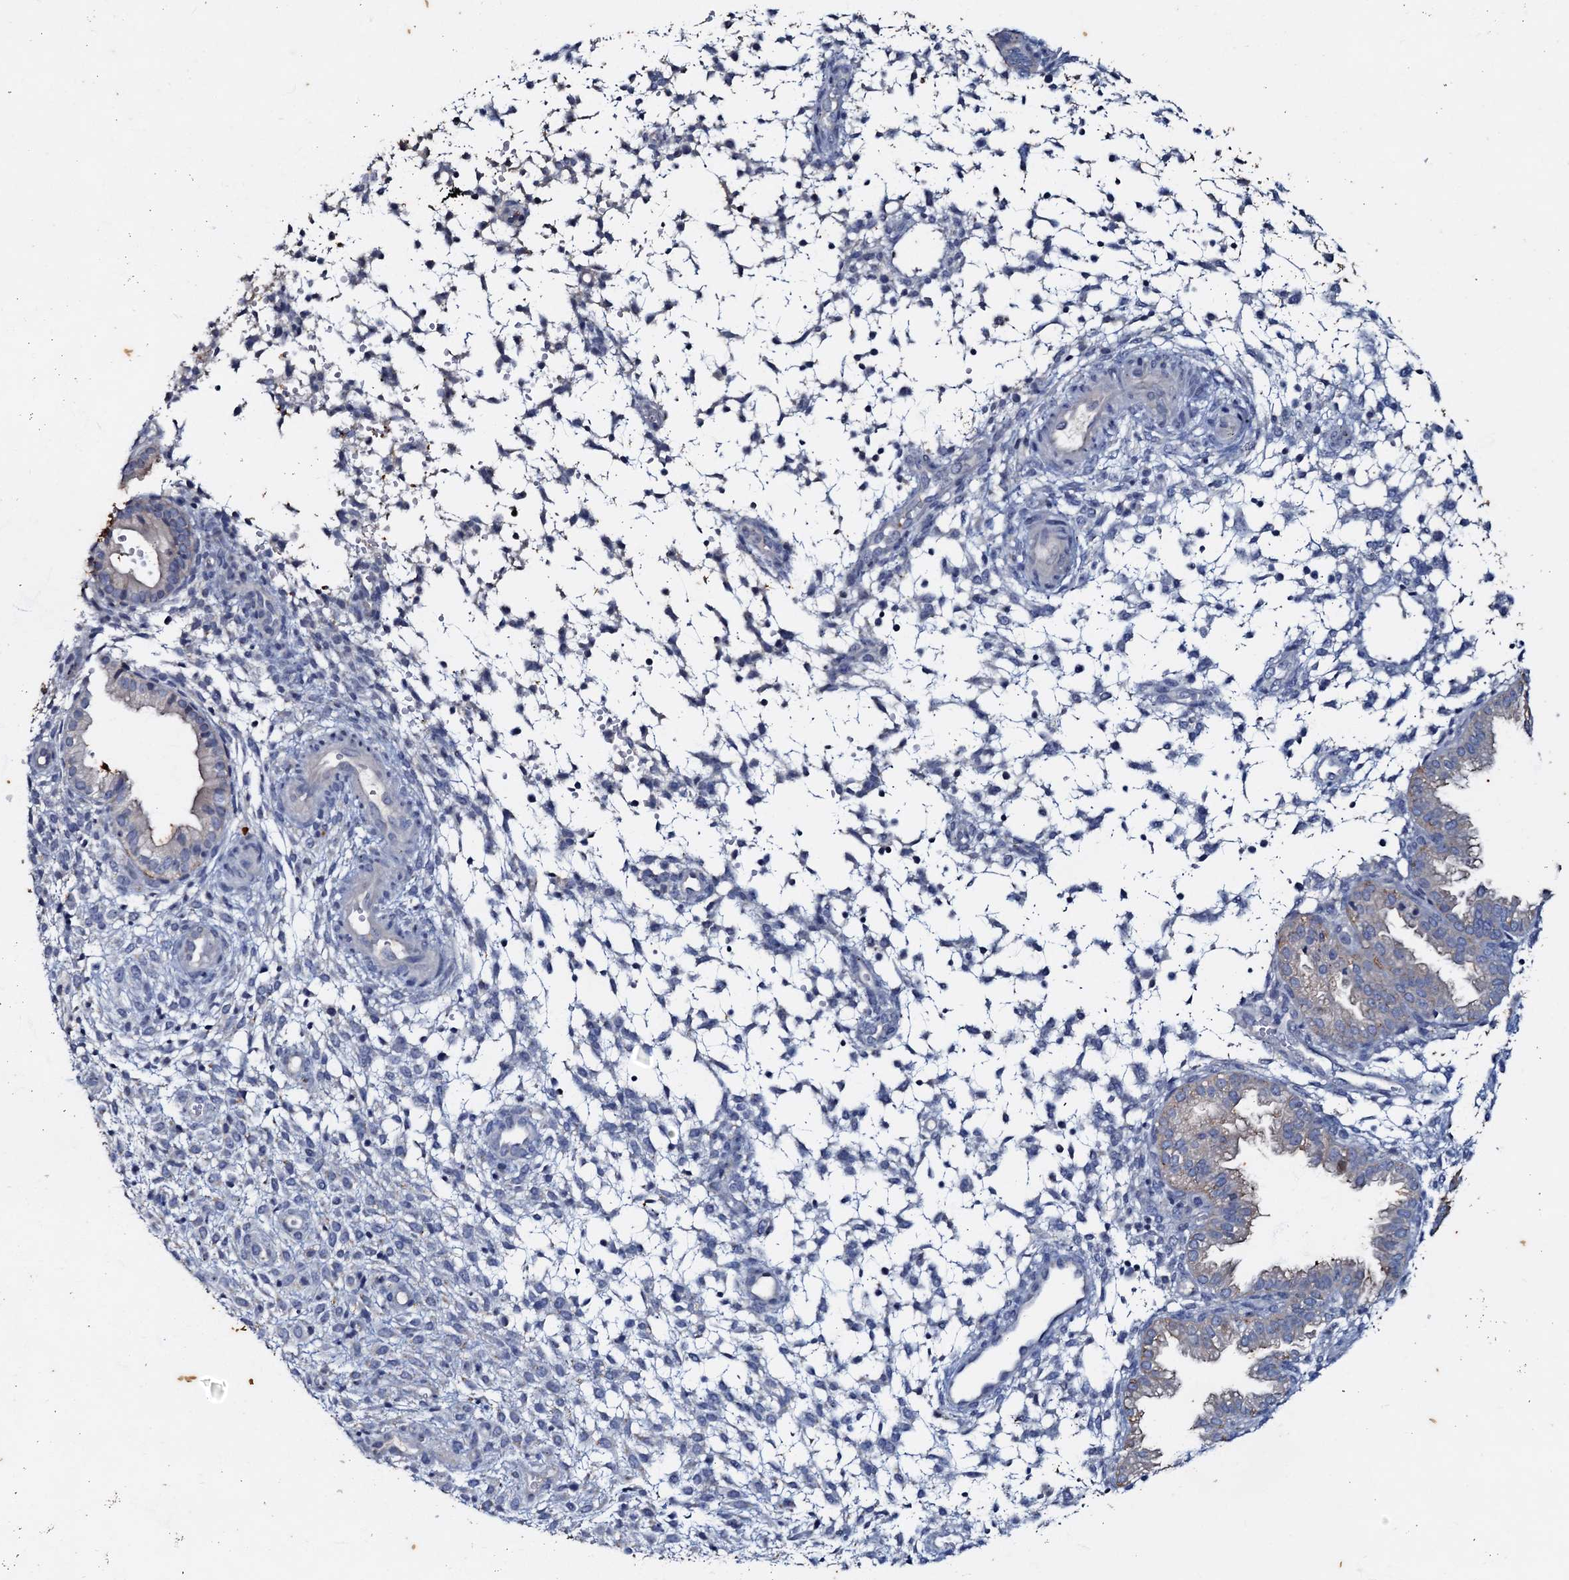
{"staining": {"intensity": "negative", "quantity": "none", "location": "none"}, "tissue": "endometrium", "cell_type": "Cells in endometrial stroma", "image_type": "normal", "snomed": [{"axis": "morphology", "description": "Normal tissue, NOS"}, {"axis": "topography", "description": "Endometrium"}], "caption": "DAB (3,3'-diaminobenzidine) immunohistochemical staining of normal endometrium demonstrates no significant positivity in cells in endometrial stroma.", "gene": "MANSC4", "patient": {"sex": "female", "age": 33}}